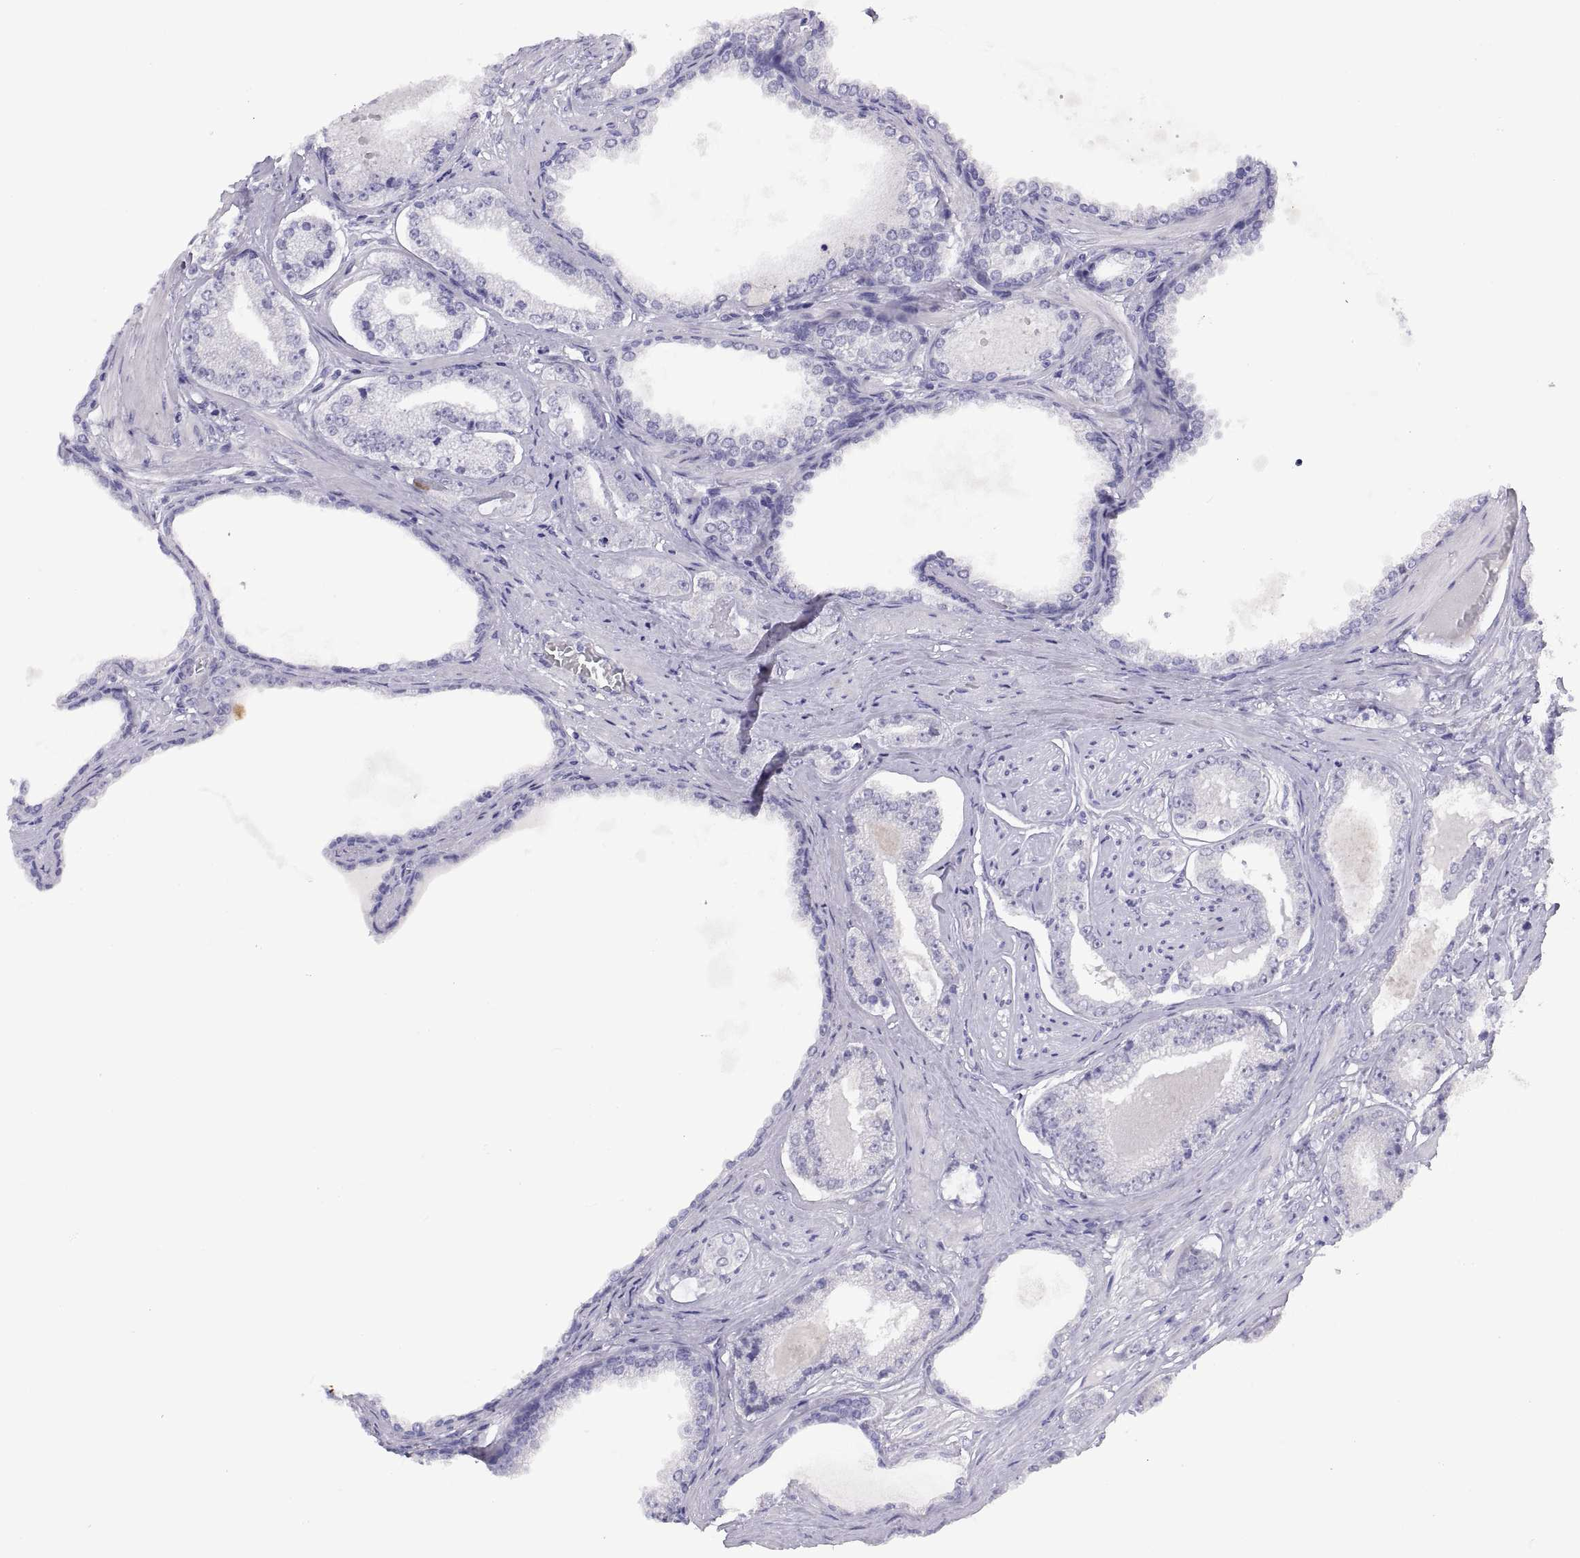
{"staining": {"intensity": "negative", "quantity": "none", "location": "none"}, "tissue": "prostate cancer", "cell_type": "Tumor cells", "image_type": "cancer", "snomed": [{"axis": "morphology", "description": "Adenocarcinoma, NOS"}, {"axis": "topography", "description": "Prostate"}], "caption": "Immunohistochemical staining of prostate cancer reveals no significant staining in tumor cells.", "gene": "VSX2", "patient": {"sex": "male", "age": 64}}